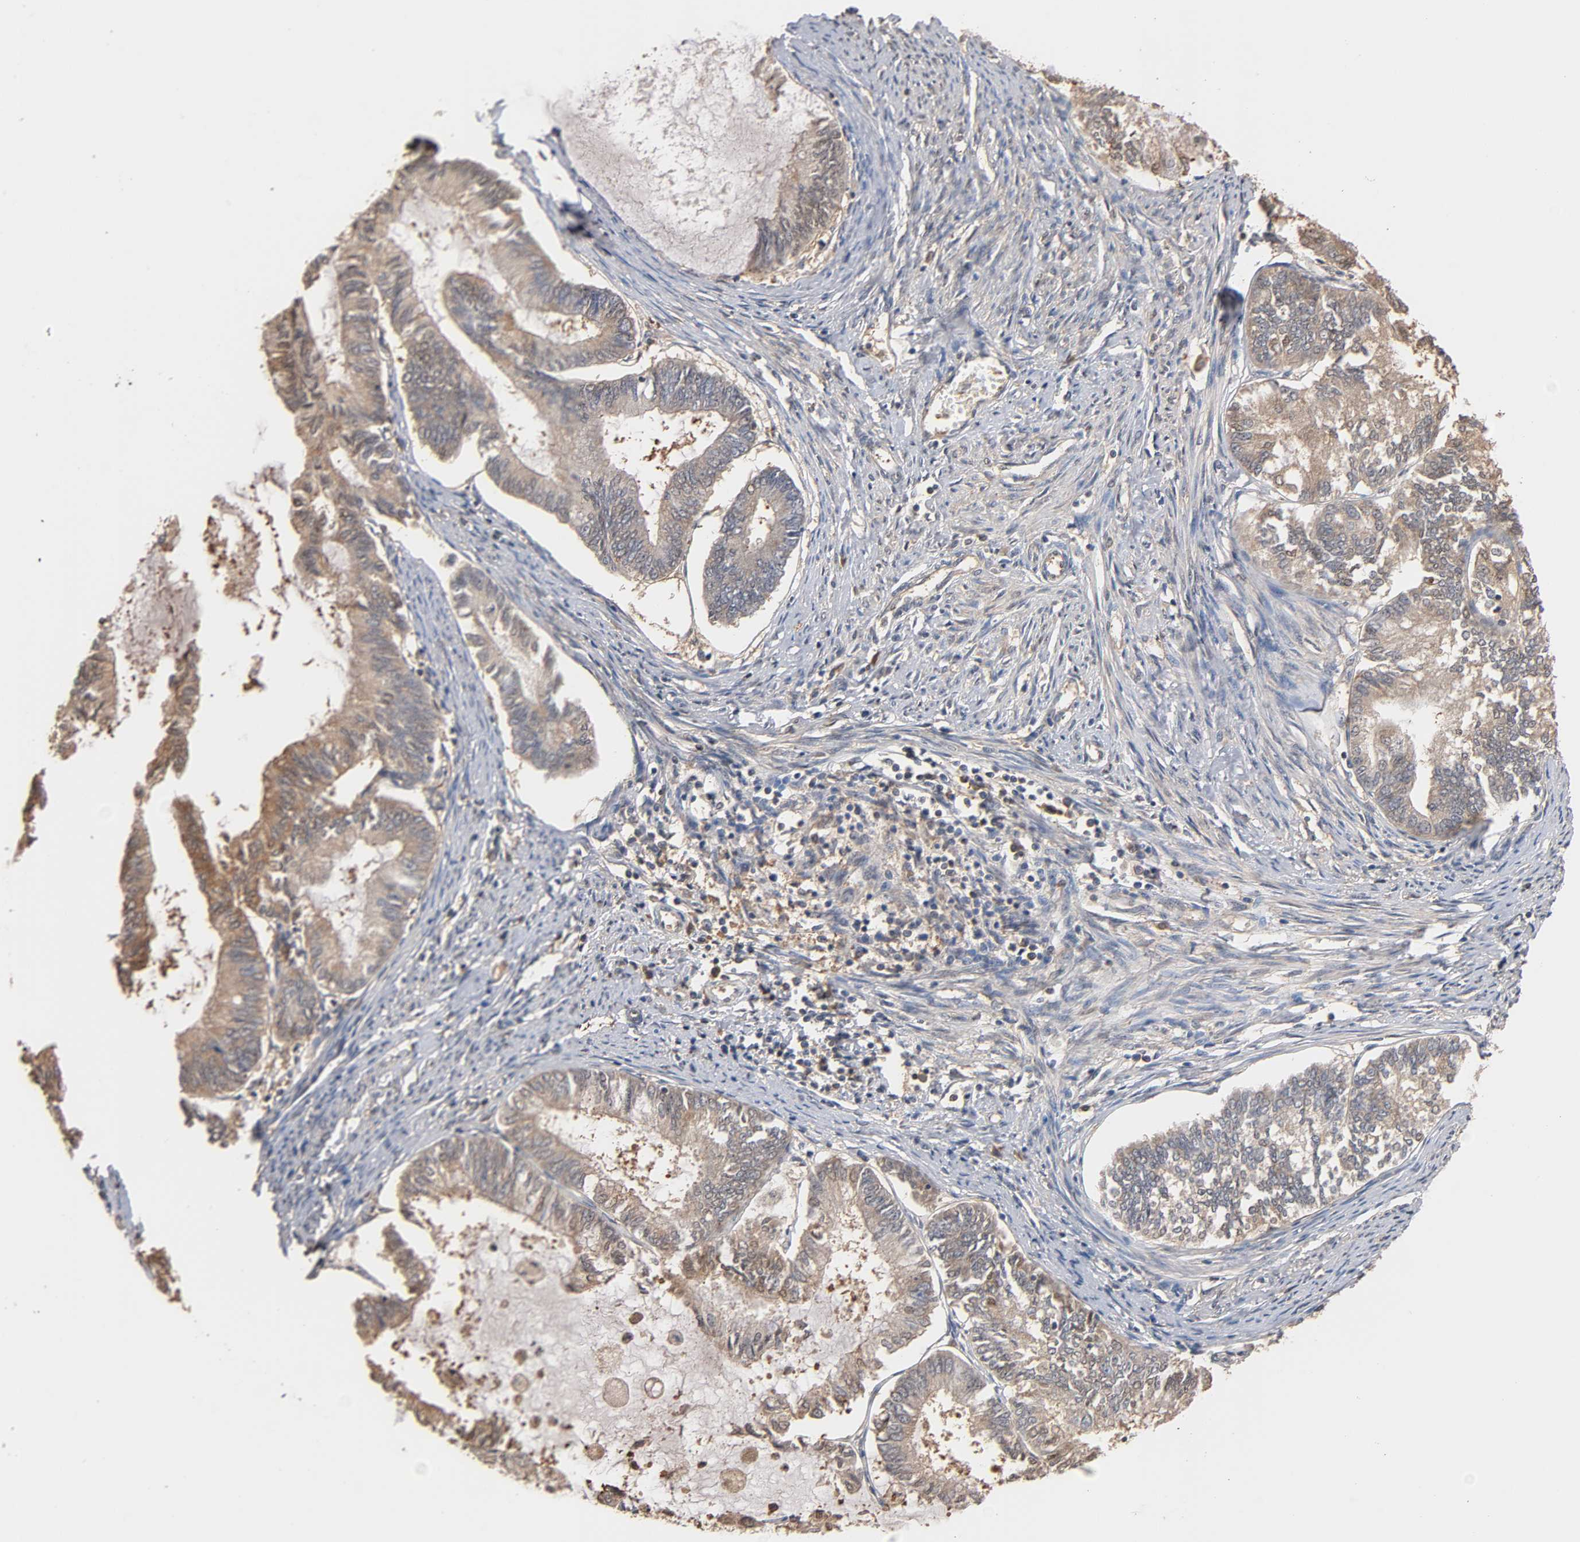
{"staining": {"intensity": "weak", "quantity": ">75%", "location": "cytoplasmic/membranous"}, "tissue": "endometrial cancer", "cell_type": "Tumor cells", "image_type": "cancer", "snomed": [{"axis": "morphology", "description": "Adenocarcinoma, NOS"}, {"axis": "topography", "description": "Endometrium"}], "caption": "This is a micrograph of IHC staining of endometrial cancer, which shows weak staining in the cytoplasmic/membranous of tumor cells.", "gene": "ALDOA", "patient": {"sex": "female", "age": 86}}